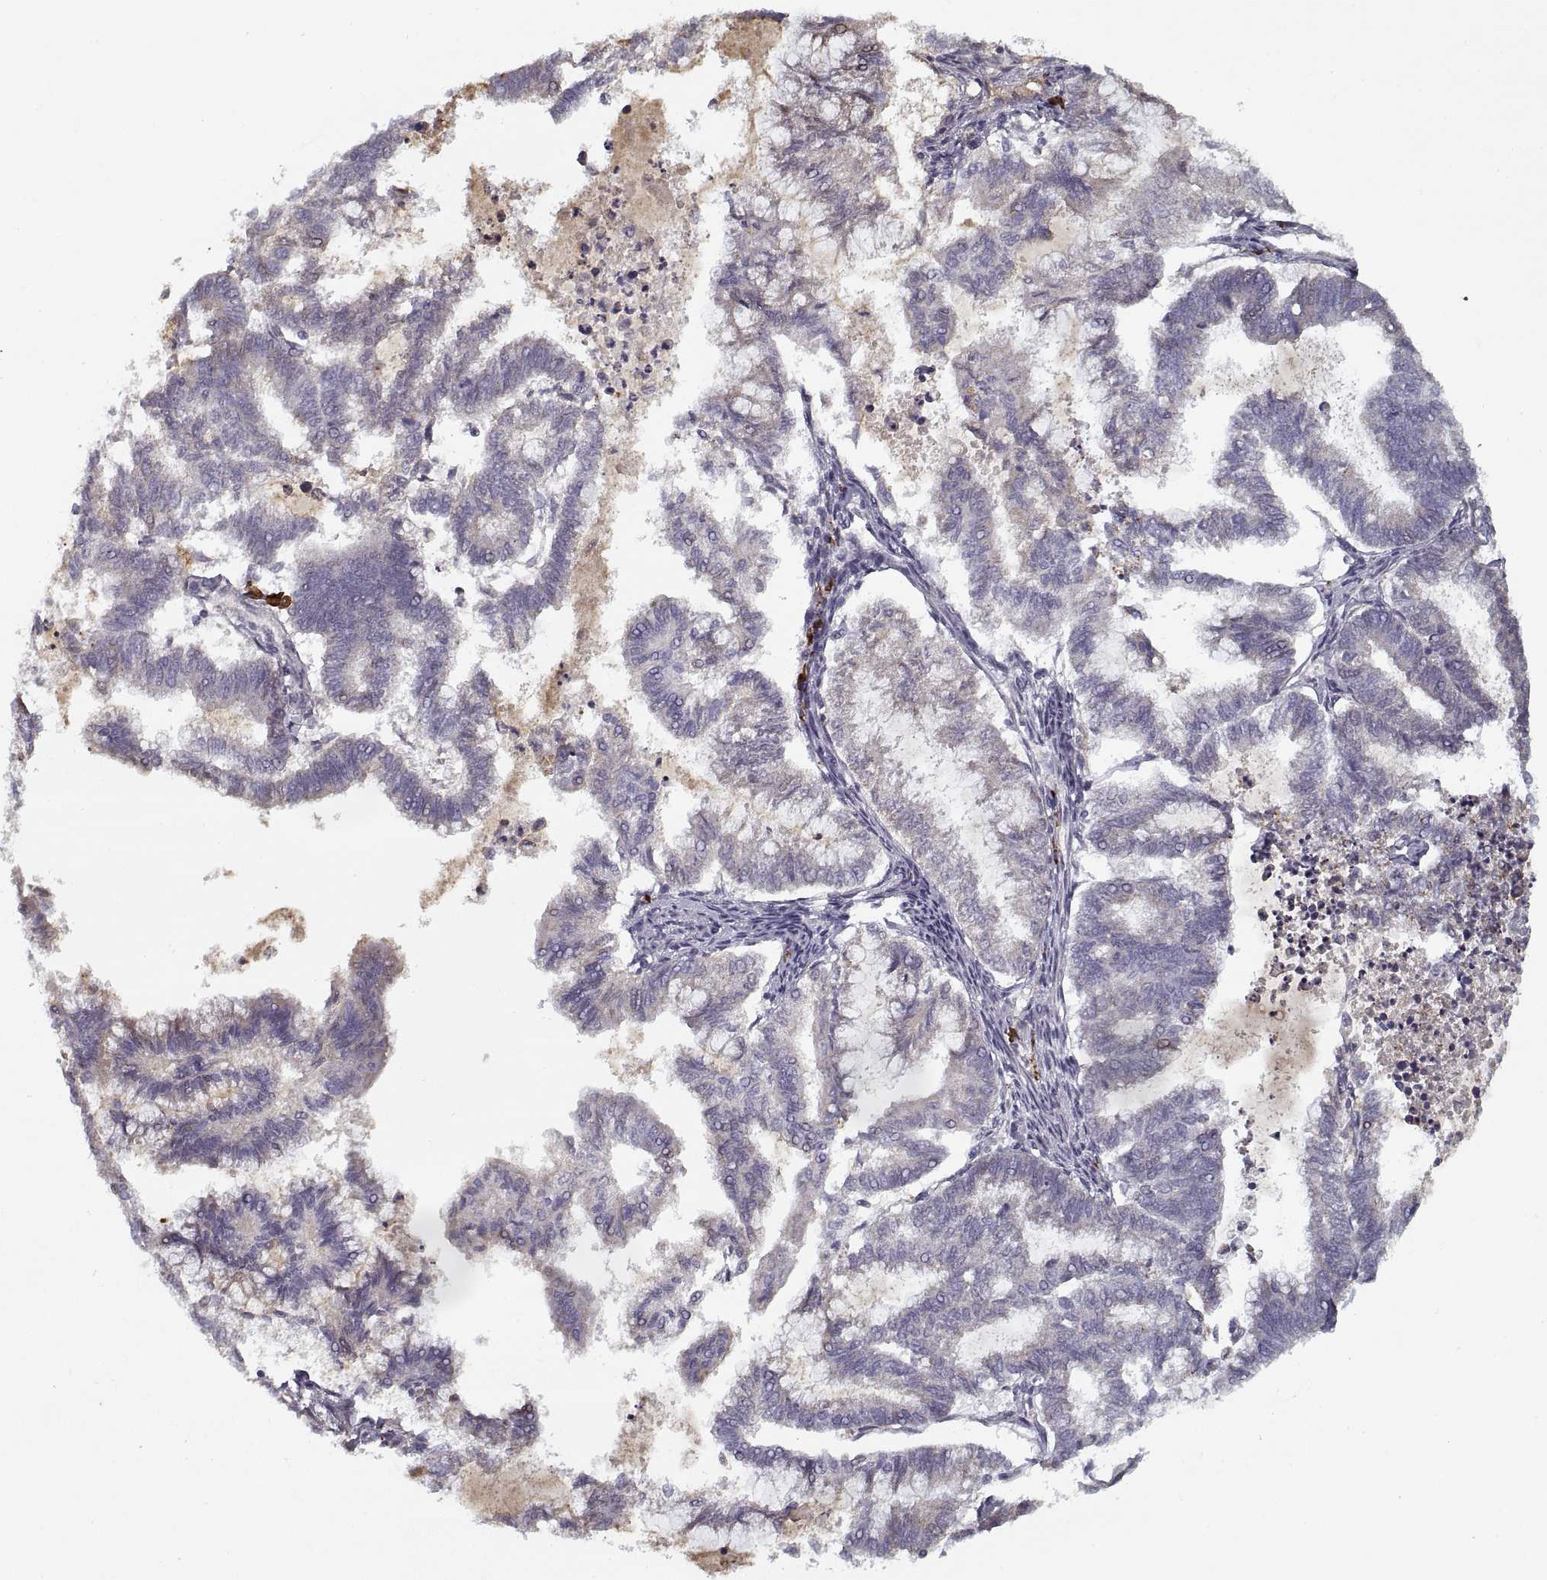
{"staining": {"intensity": "negative", "quantity": "none", "location": "none"}, "tissue": "endometrial cancer", "cell_type": "Tumor cells", "image_type": "cancer", "snomed": [{"axis": "morphology", "description": "Adenocarcinoma, NOS"}, {"axis": "topography", "description": "Endometrium"}], "caption": "Immunohistochemical staining of human endometrial cancer (adenocarcinoma) reveals no significant staining in tumor cells.", "gene": "GAD2", "patient": {"sex": "female", "age": 79}}